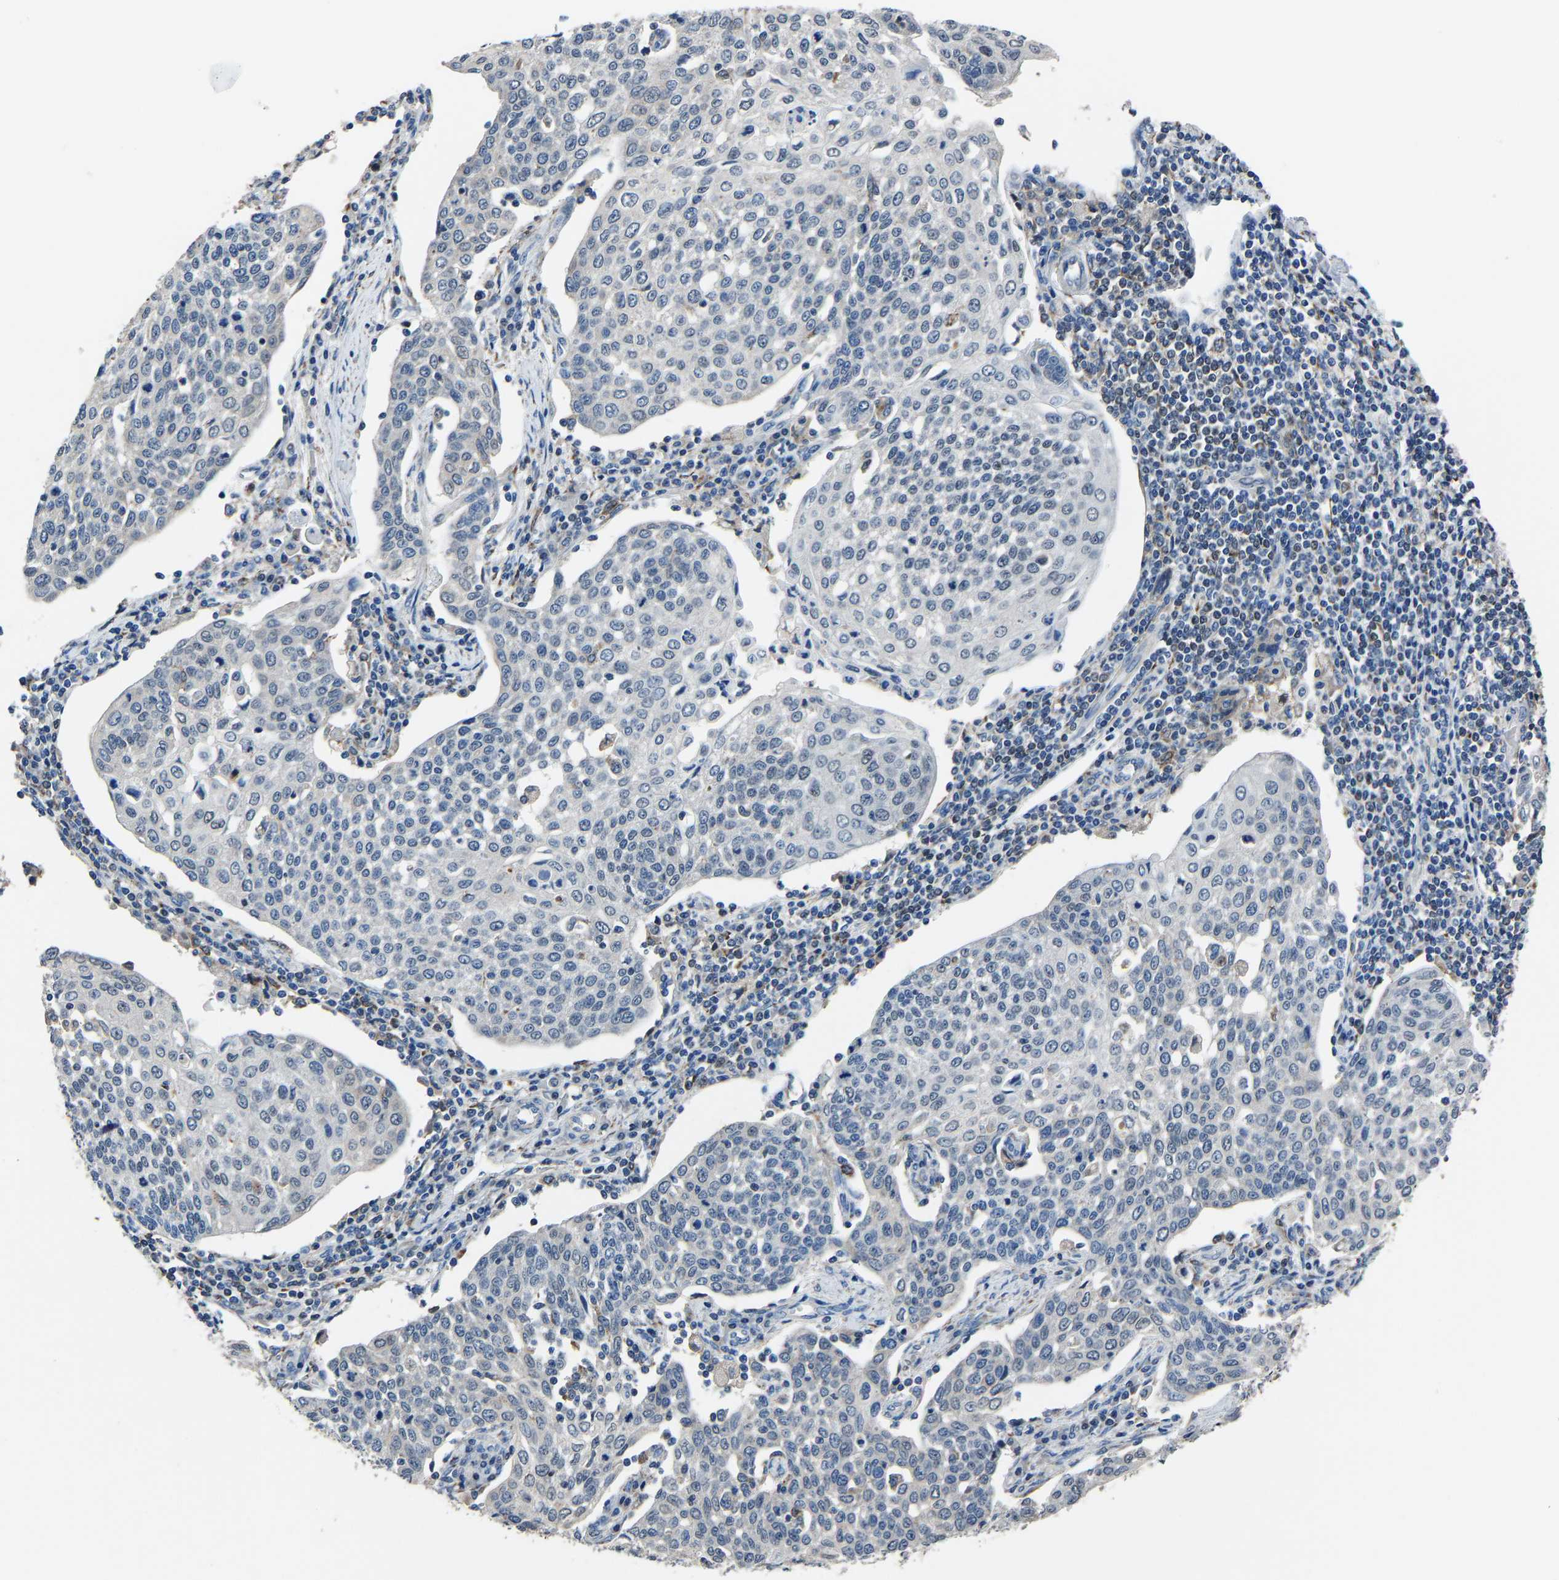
{"staining": {"intensity": "negative", "quantity": "none", "location": "none"}, "tissue": "cervical cancer", "cell_type": "Tumor cells", "image_type": "cancer", "snomed": [{"axis": "morphology", "description": "Squamous cell carcinoma, NOS"}, {"axis": "topography", "description": "Cervix"}], "caption": "This is a image of immunohistochemistry staining of cervical cancer (squamous cell carcinoma), which shows no expression in tumor cells.", "gene": "STRBP", "patient": {"sex": "female", "age": 34}}